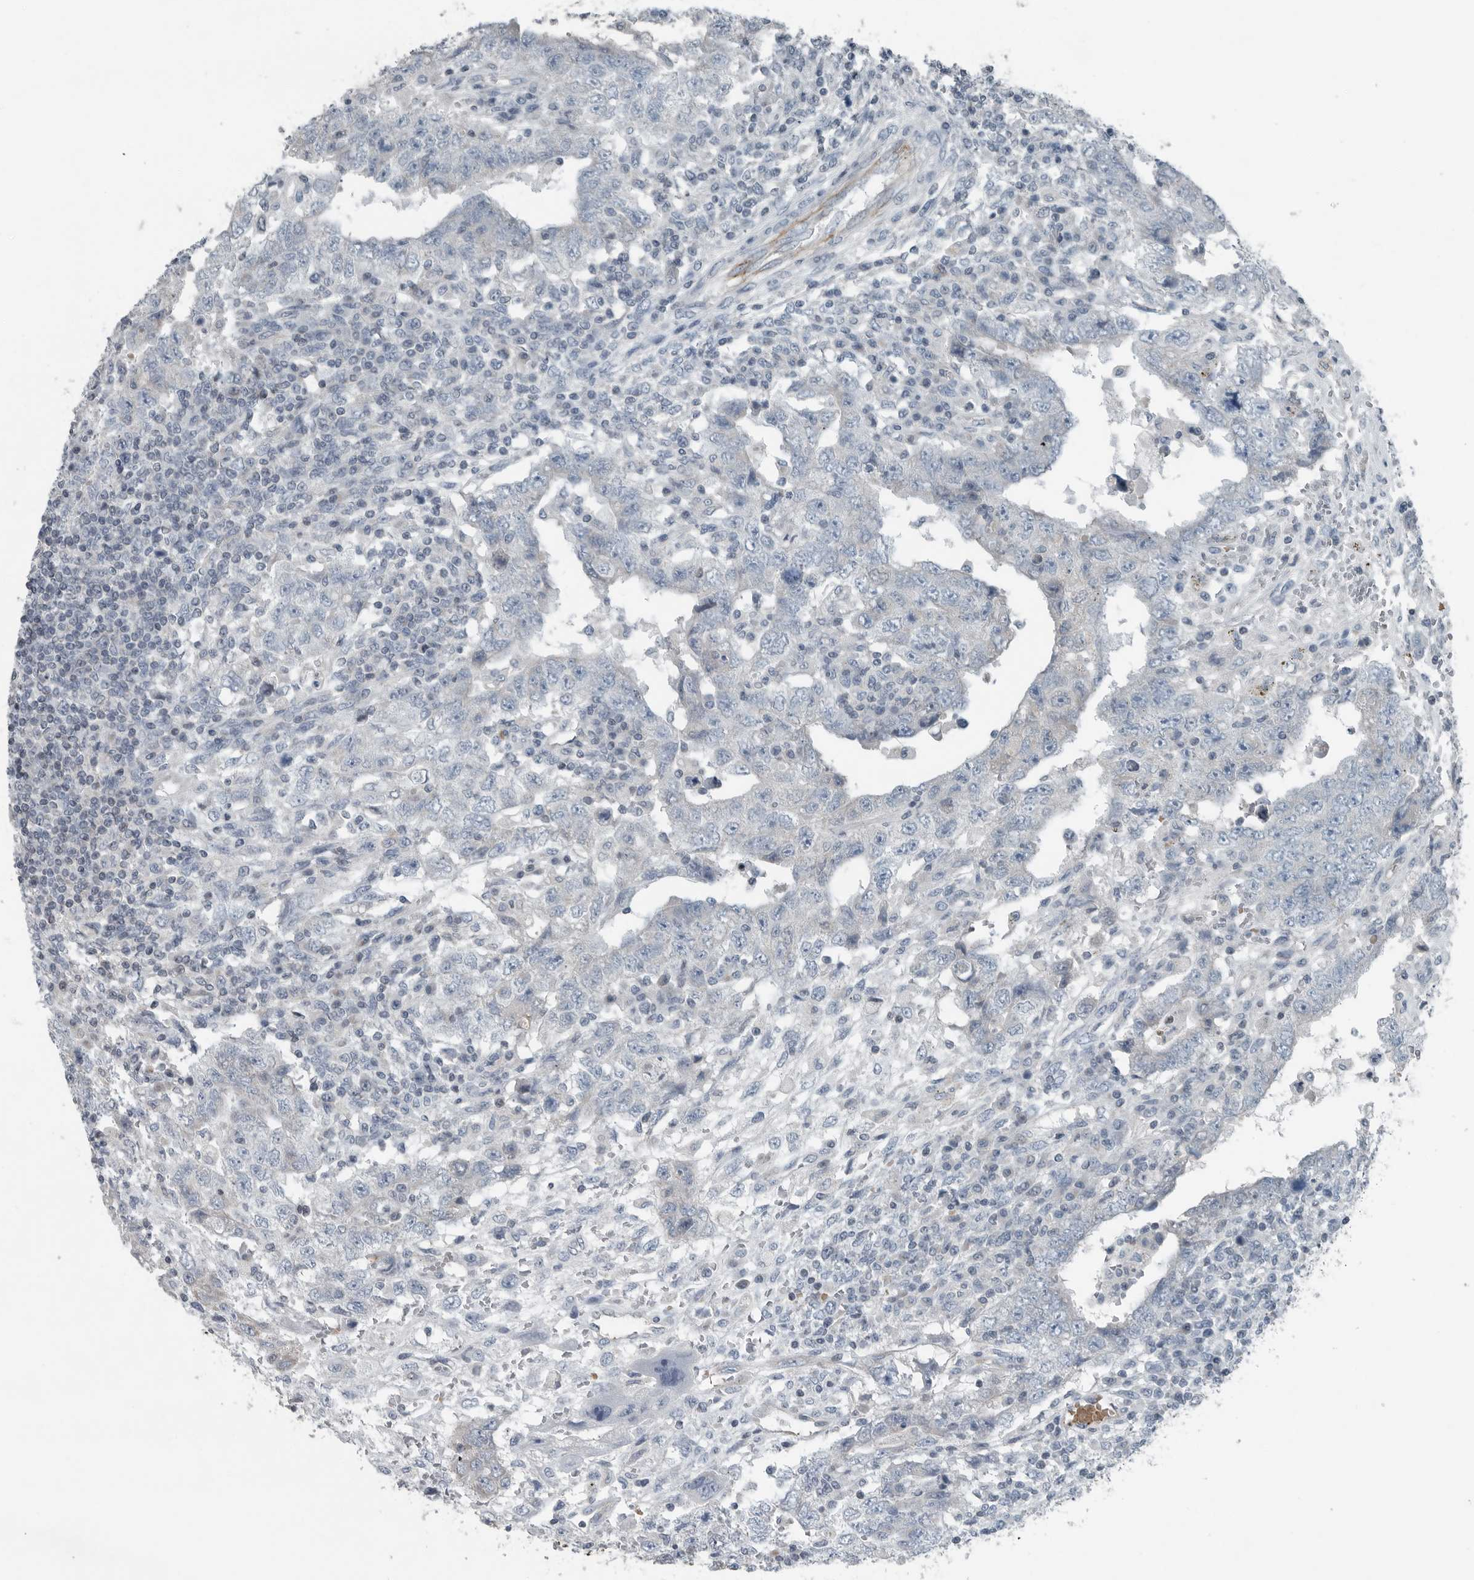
{"staining": {"intensity": "negative", "quantity": "none", "location": "none"}, "tissue": "testis cancer", "cell_type": "Tumor cells", "image_type": "cancer", "snomed": [{"axis": "morphology", "description": "Carcinoma, Embryonal, NOS"}, {"axis": "topography", "description": "Testis"}], "caption": "The micrograph shows no significant positivity in tumor cells of embryonal carcinoma (testis).", "gene": "MPP3", "patient": {"sex": "male", "age": 26}}